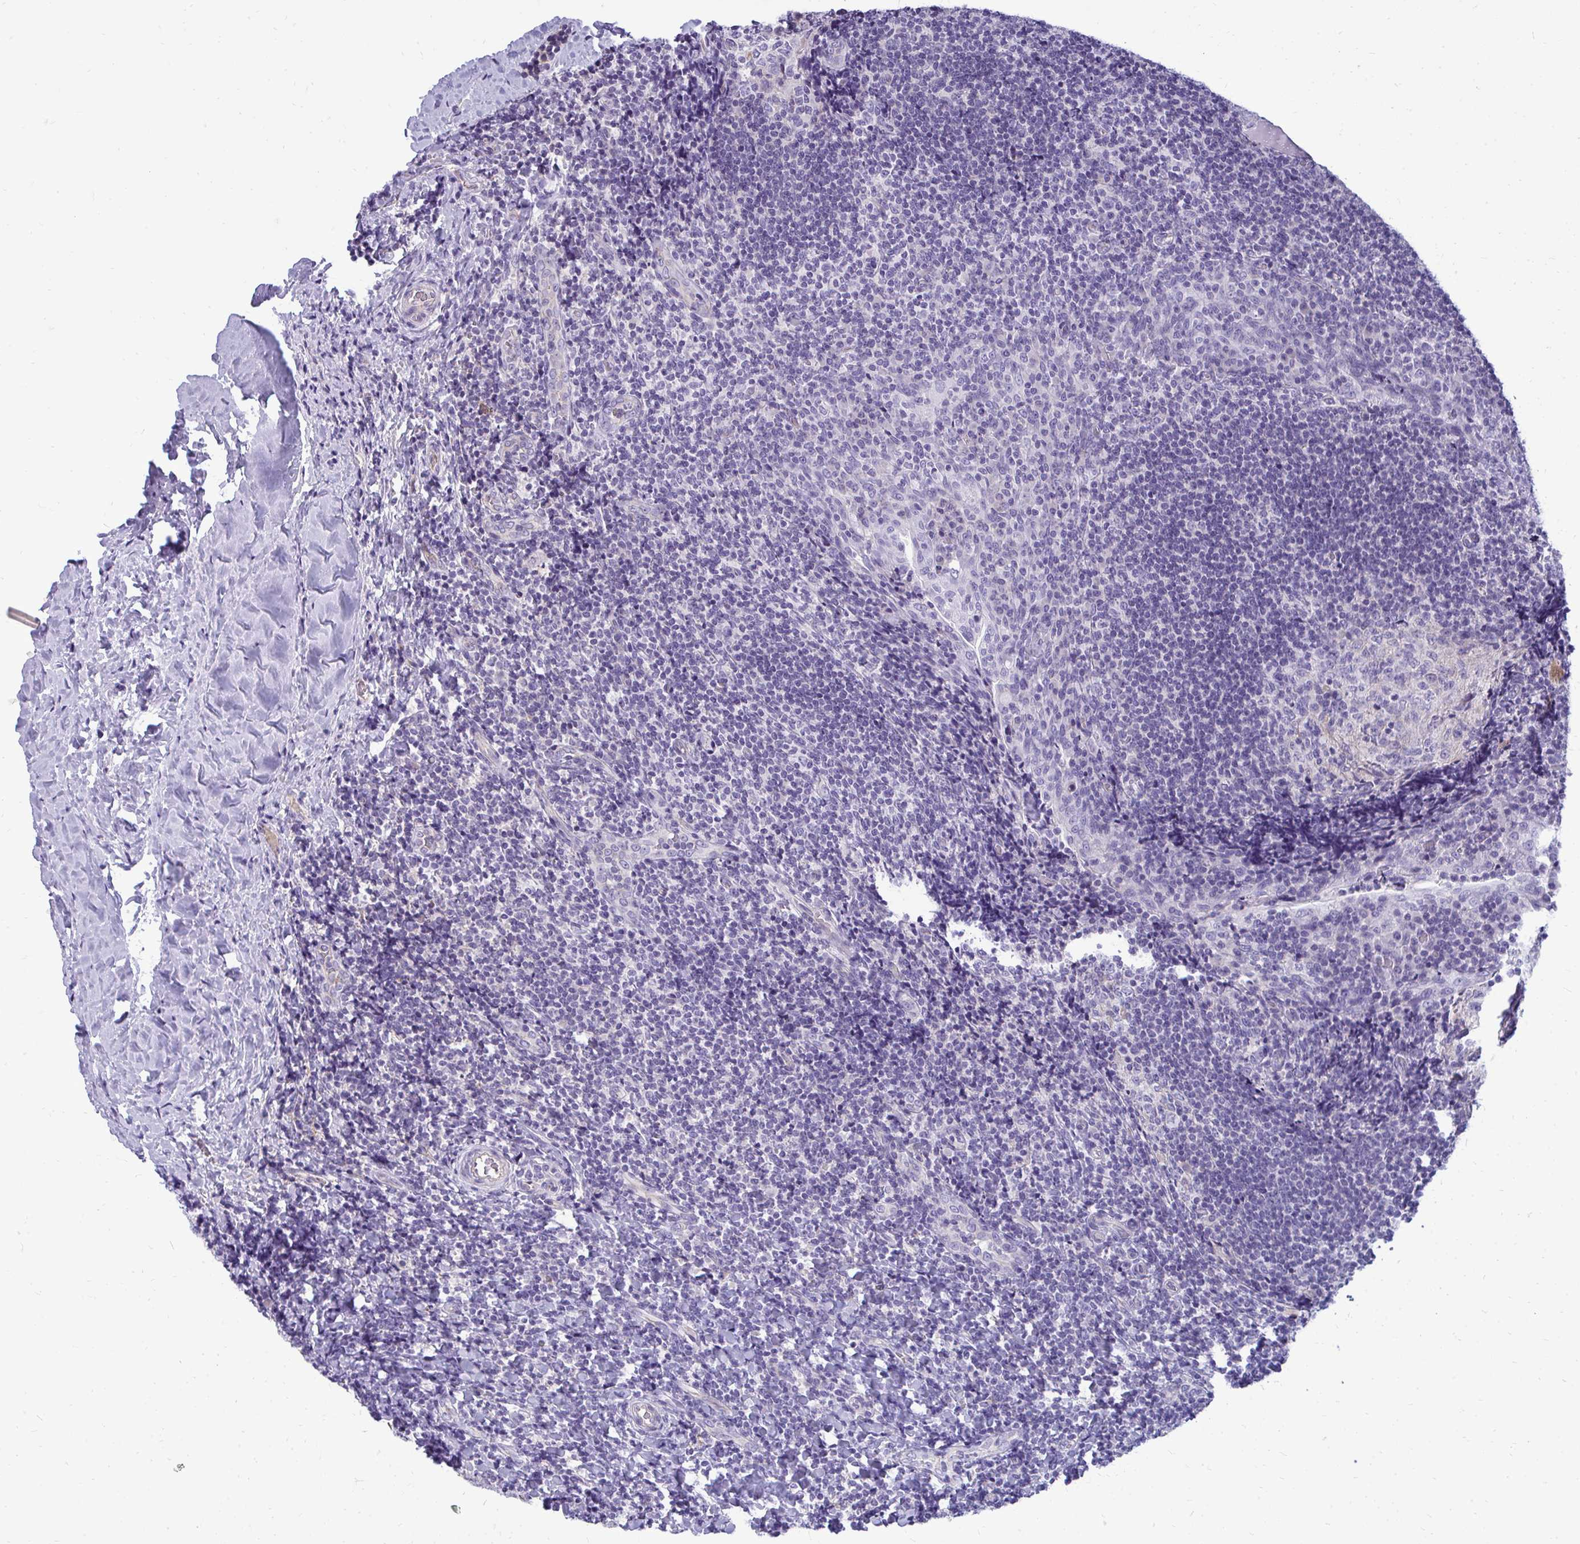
{"staining": {"intensity": "weak", "quantity": "<25%", "location": "cytoplasmic/membranous"}, "tissue": "tonsil", "cell_type": "Germinal center cells", "image_type": "normal", "snomed": [{"axis": "morphology", "description": "Normal tissue, NOS"}, {"axis": "topography", "description": "Tonsil"}], "caption": "The IHC histopathology image has no significant staining in germinal center cells of tonsil.", "gene": "FABP3", "patient": {"sex": "male", "age": 17}}